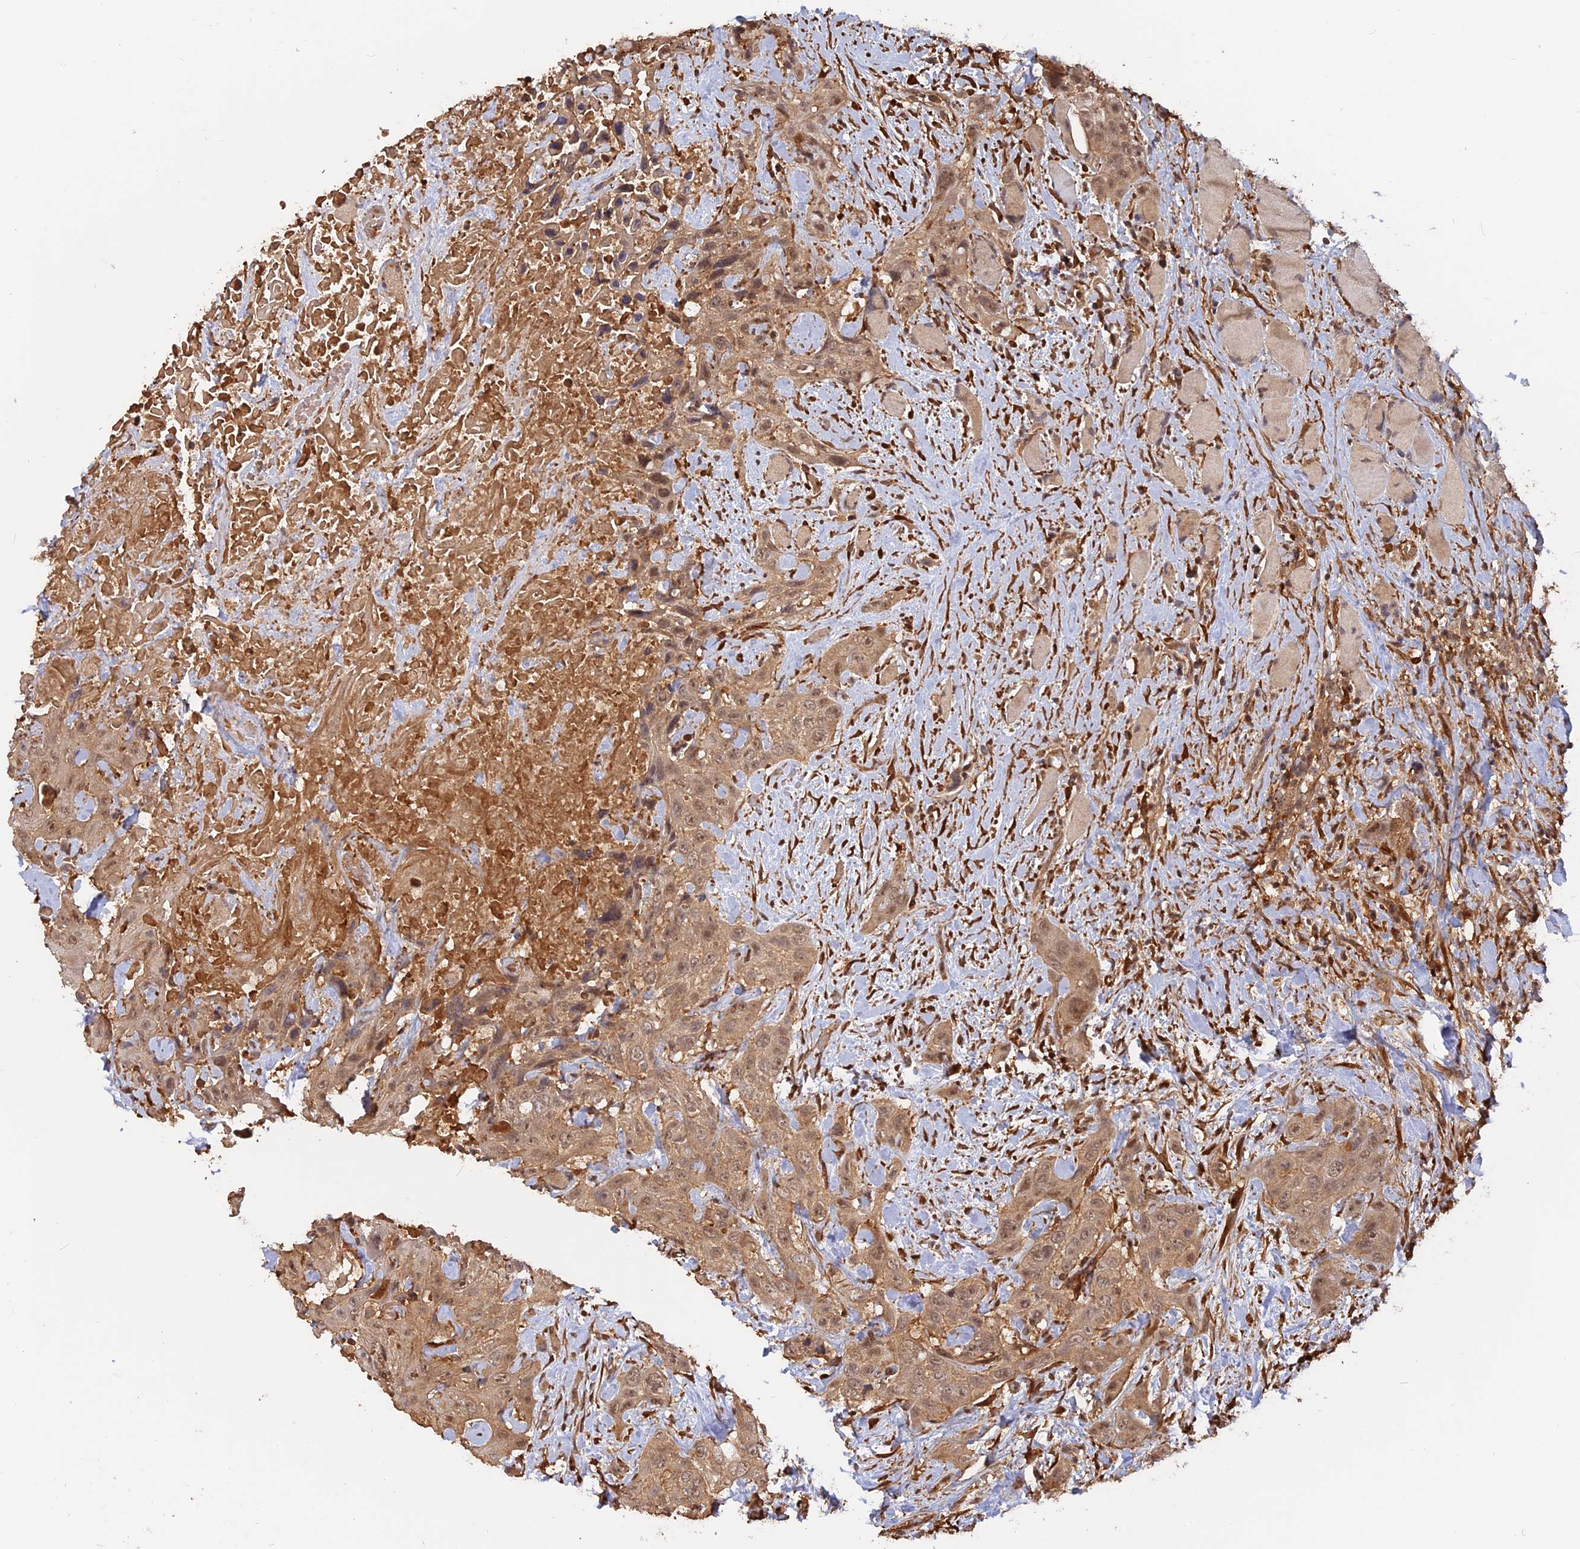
{"staining": {"intensity": "moderate", "quantity": ">75%", "location": "cytoplasmic/membranous,nuclear"}, "tissue": "head and neck cancer", "cell_type": "Tumor cells", "image_type": "cancer", "snomed": [{"axis": "morphology", "description": "Squamous cell carcinoma, NOS"}, {"axis": "topography", "description": "Head-Neck"}], "caption": "A high-resolution photomicrograph shows immunohistochemistry staining of head and neck squamous cell carcinoma, which reveals moderate cytoplasmic/membranous and nuclear positivity in approximately >75% of tumor cells. (DAB = brown stain, brightfield microscopy at high magnification).", "gene": "CCDC174", "patient": {"sex": "male", "age": 81}}